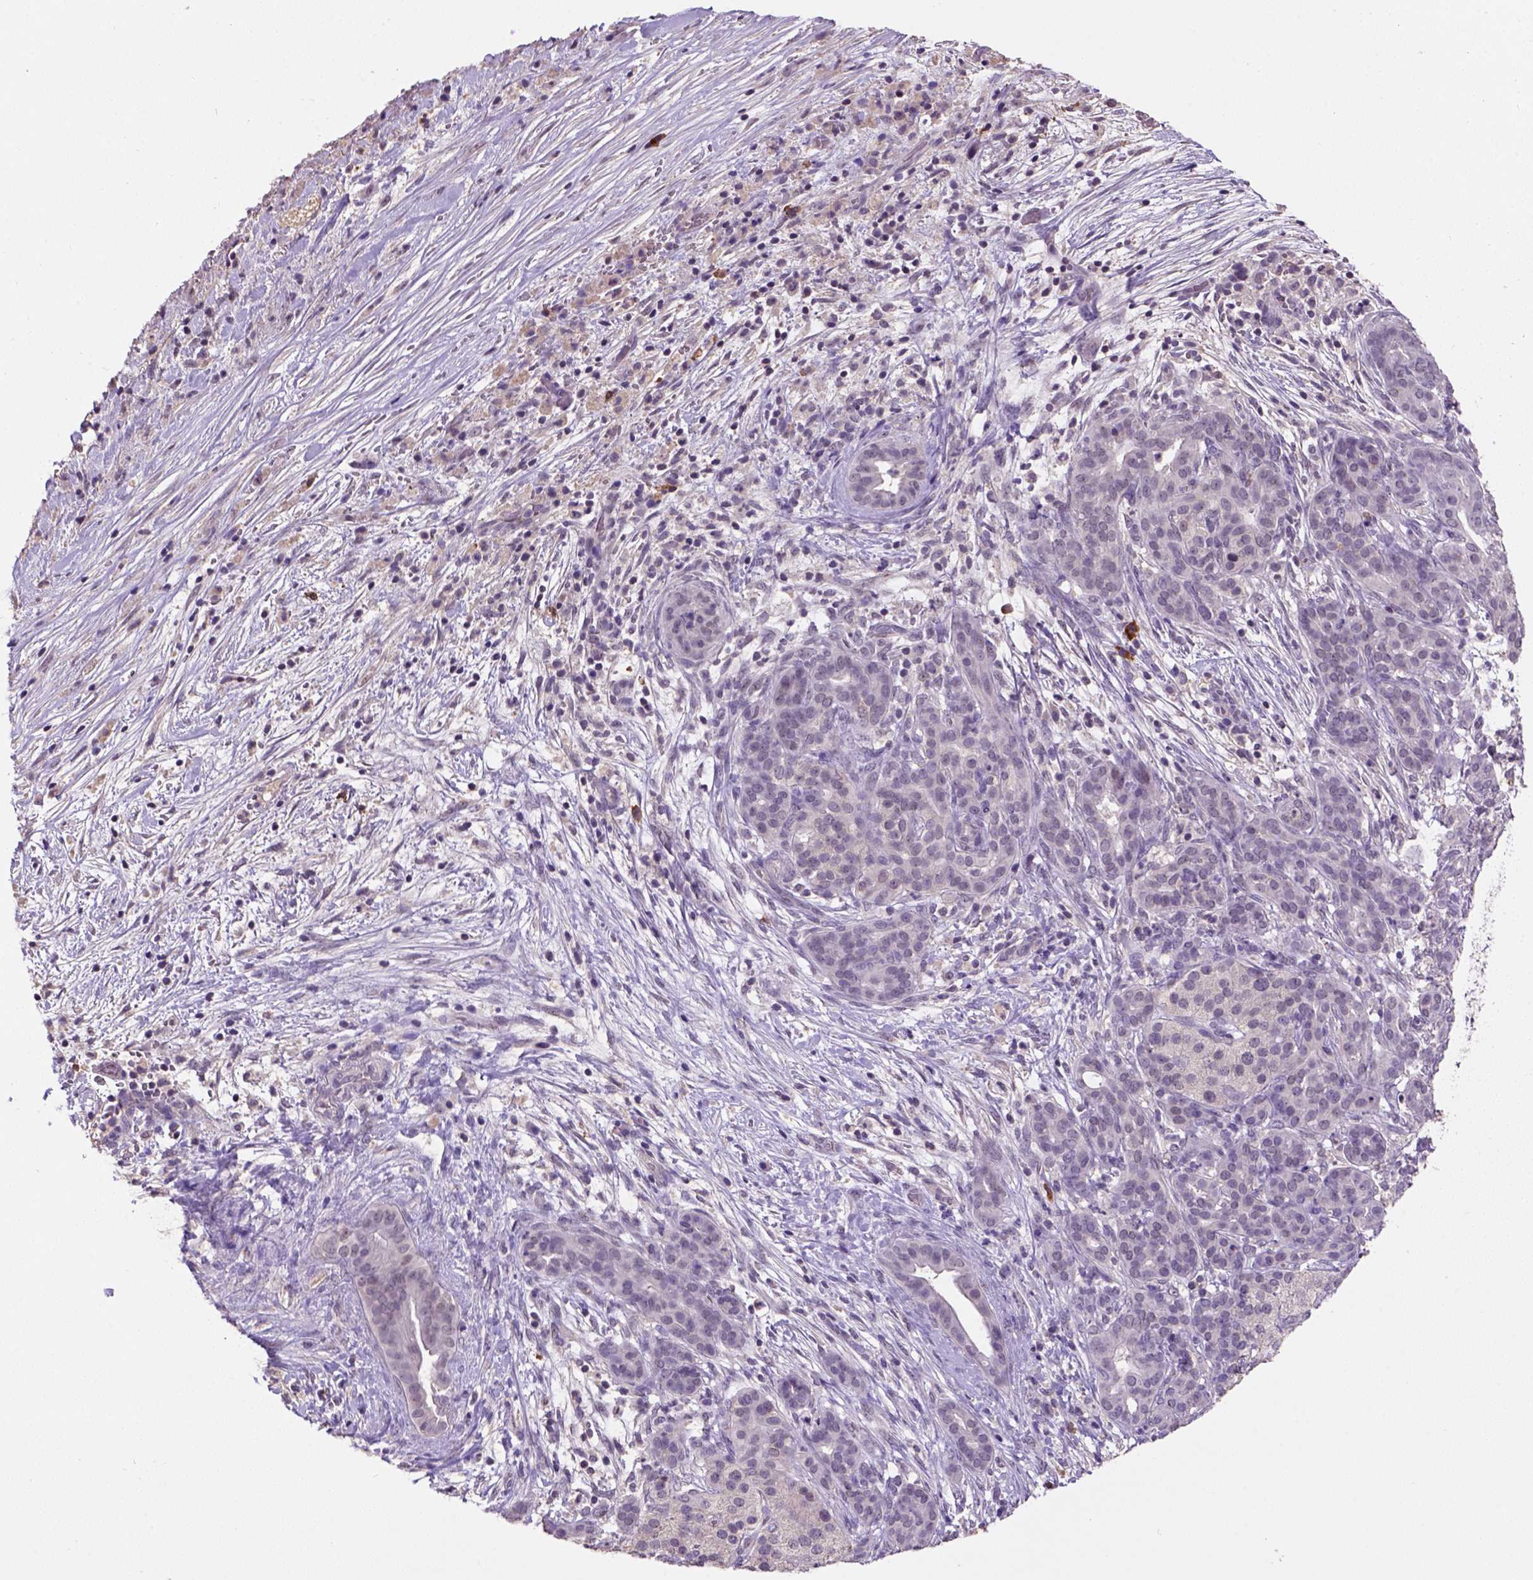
{"staining": {"intensity": "weak", "quantity": ">75%", "location": "cytoplasmic/membranous,nuclear"}, "tissue": "pancreatic cancer", "cell_type": "Tumor cells", "image_type": "cancer", "snomed": [{"axis": "morphology", "description": "Adenocarcinoma, NOS"}, {"axis": "topography", "description": "Pancreas"}], "caption": "IHC (DAB) staining of human pancreatic cancer shows weak cytoplasmic/membranous and nuclear protein expression in approximately >75% of tumor cells.", "gene": "SCML4", "patient": {"sex": "male", "age": 44}}